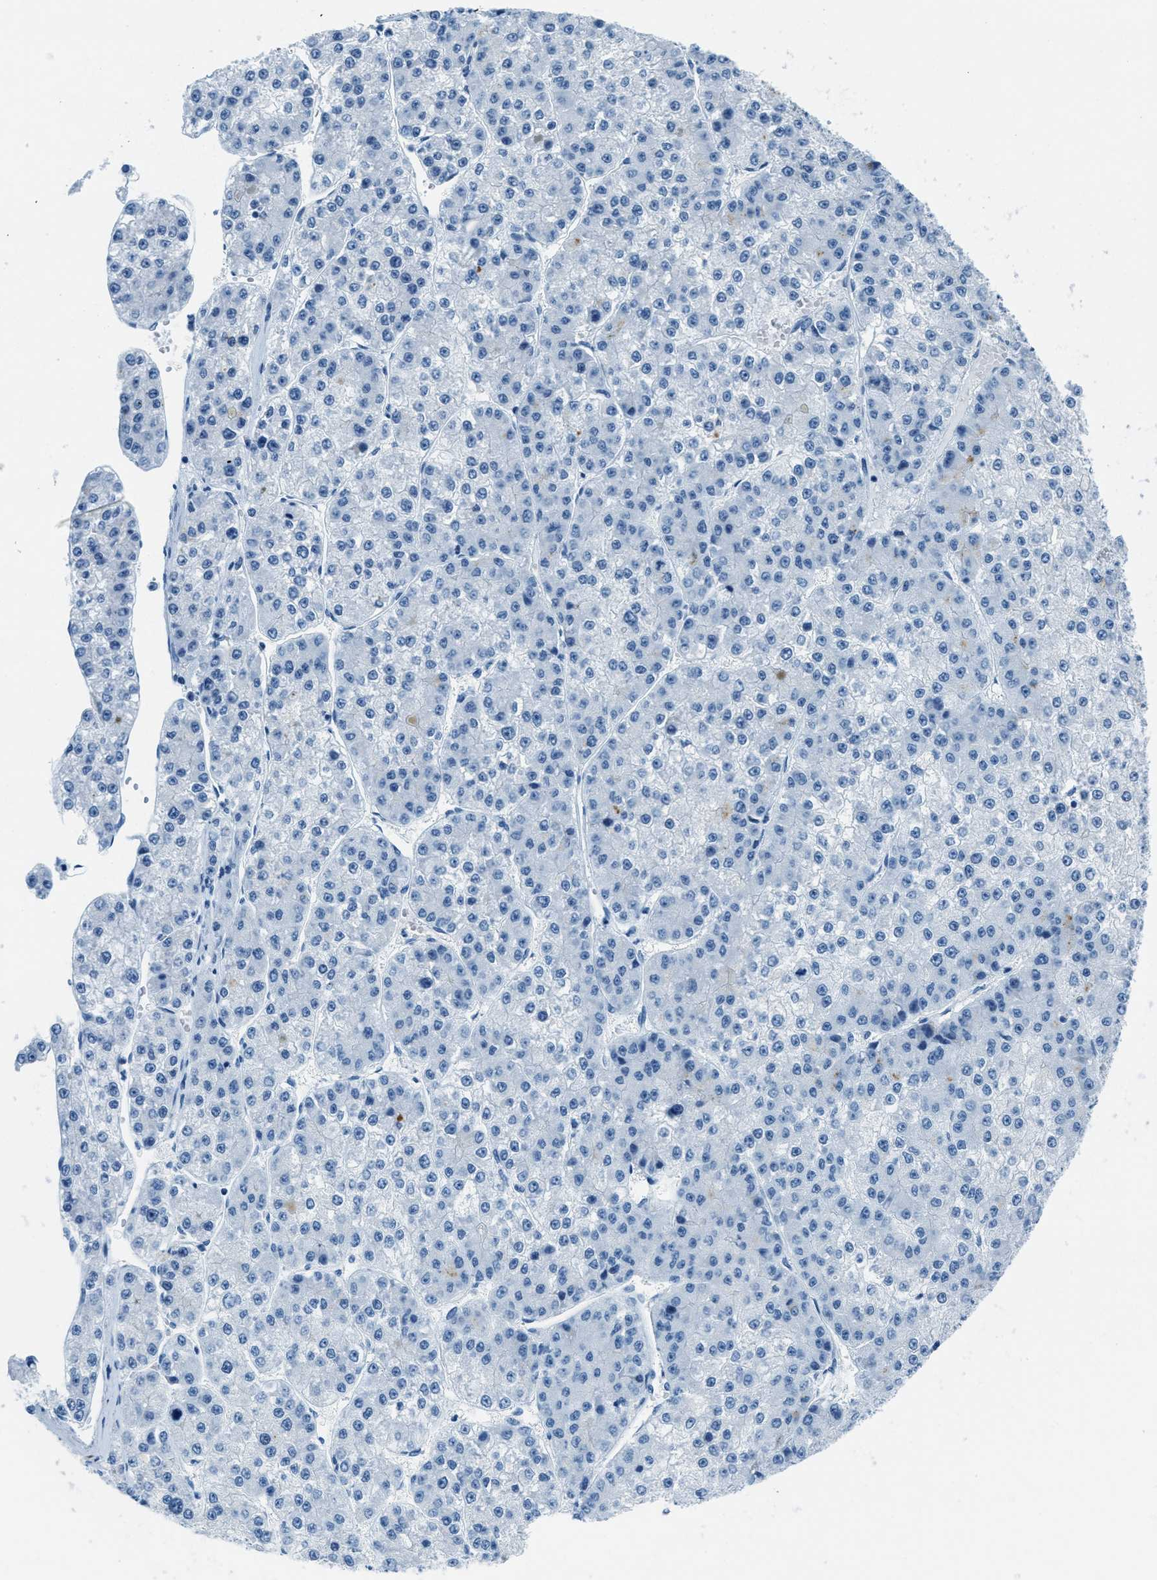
{"staining": {"intensity": "negative", "quantity": "none", "location": "none"}, "tissue": "liver cancer", "cell_type": "Tumor cells", "image_type": "cancer", "snomed": [{"axis": "morphology", "description": "Carcinoma, Hepatocellular, NOS"}, {"axis": "topography", "description": "Liver"}], "caption": "Tumor cells show no significant protein staining in liver hepatocellular carcinoma. (DAB (3,3'-diaminobenzidine) IHC visualized using brightfield microscopy, high magnification).", "gene": "PLA2G2A", "patient": {"sex": "female", "age": 73}}